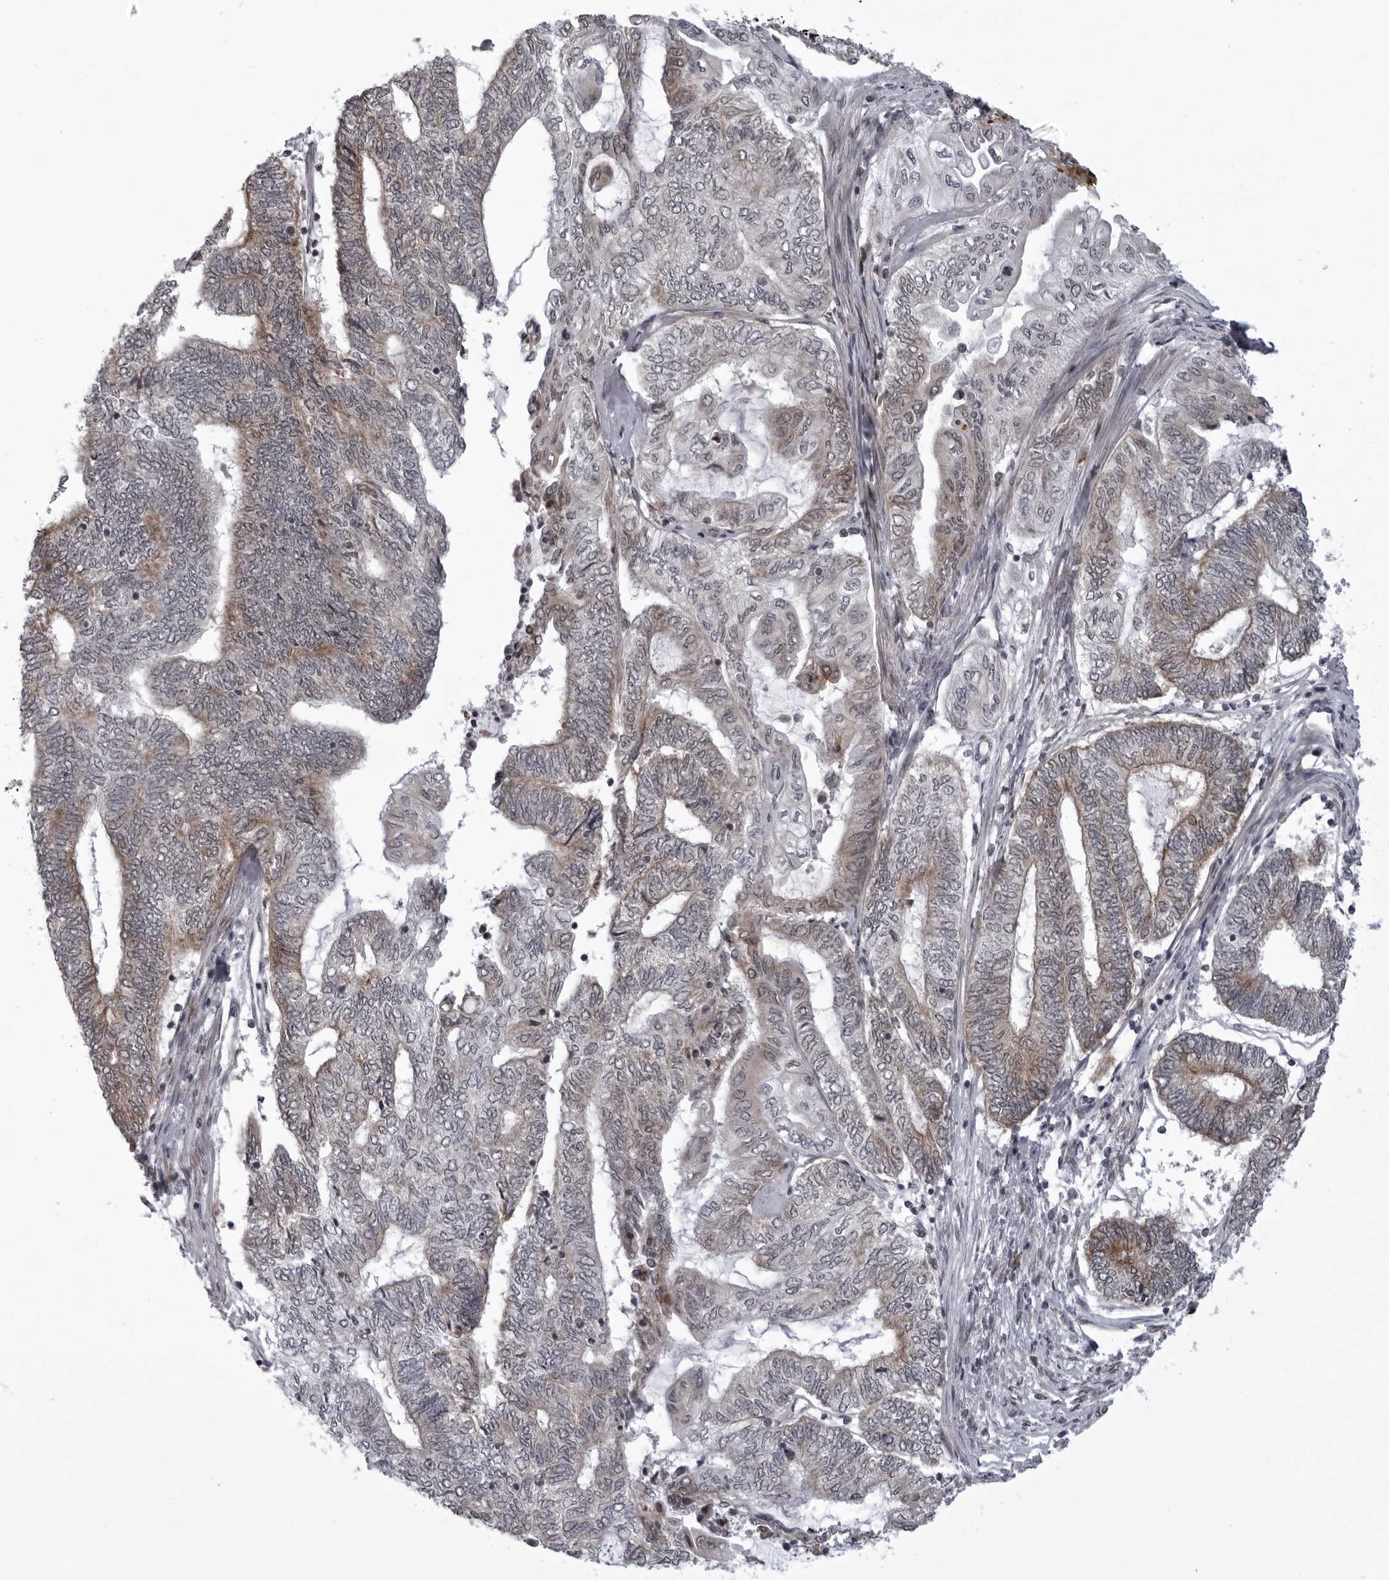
{"staining": {"intensity": "weak", "quantity": "25%-75%", "location": "cytoplasmic/membranous"}, "tissue": "endometrial cancer", "cell_type": "Tumor cells", "image_type": "cancer", "snomed": [{"axis": "morphology", "description": "Adenocarcinoma, NOS"}, {"axis": "topography", "description": "Uterus"}, {"axis": "topography", "description": "Endometrium"}], "caption": "Adenocarcinoma (endometrial) tissue demonstrates weak cytoplasmic/membranous expression in approximately 25%-75% of tumor cells, visualized by immunohistochemistry. The staining was performed using DAB (3,3'-diaminobenzidine) to visualize the protein expression in brown, while the nuclei were stained in blue with hematoxylin (Magnification: 20x).", "gene": "THOP1", "patient": {"sex": "female", "age": 70}}